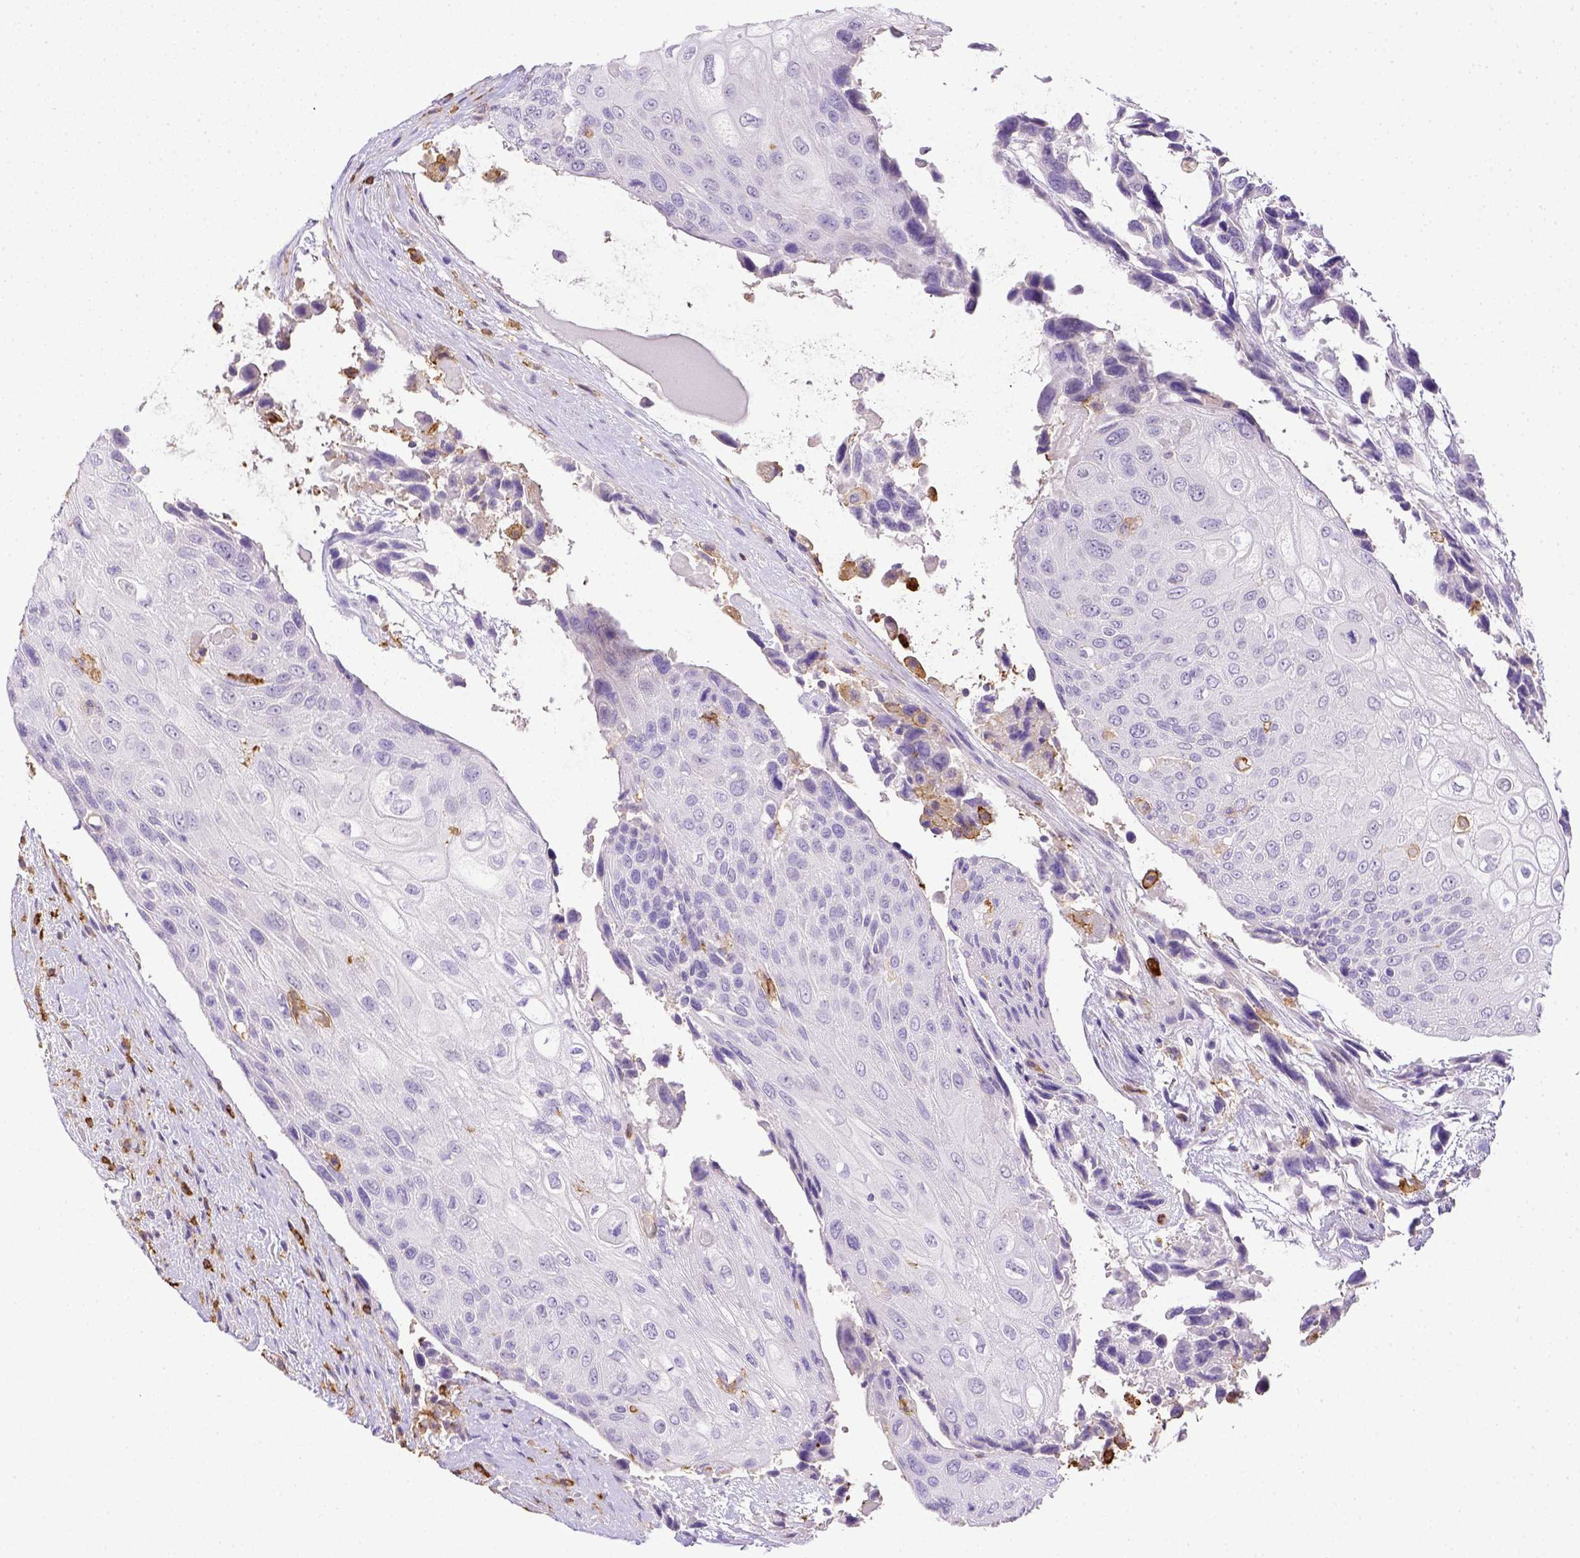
{"staining": {"intensity": "negative", "quantity": "none", "location": "none"}, "tissue": "urothelial cancer", "cell_type": "Tumor cells", "image_type": "cancer", "snomed": [{"axis": "morphology", "description": "Urothelial carcinoma, High grade"}, {"axis": "topography", "description": "Urinary bladder"}], "caption": "There is no significant expression in tumor cells of high-grade urothelial carcinoma.", "gene": "ITGAM", "patient": {"sex": "female", "age": 70}}